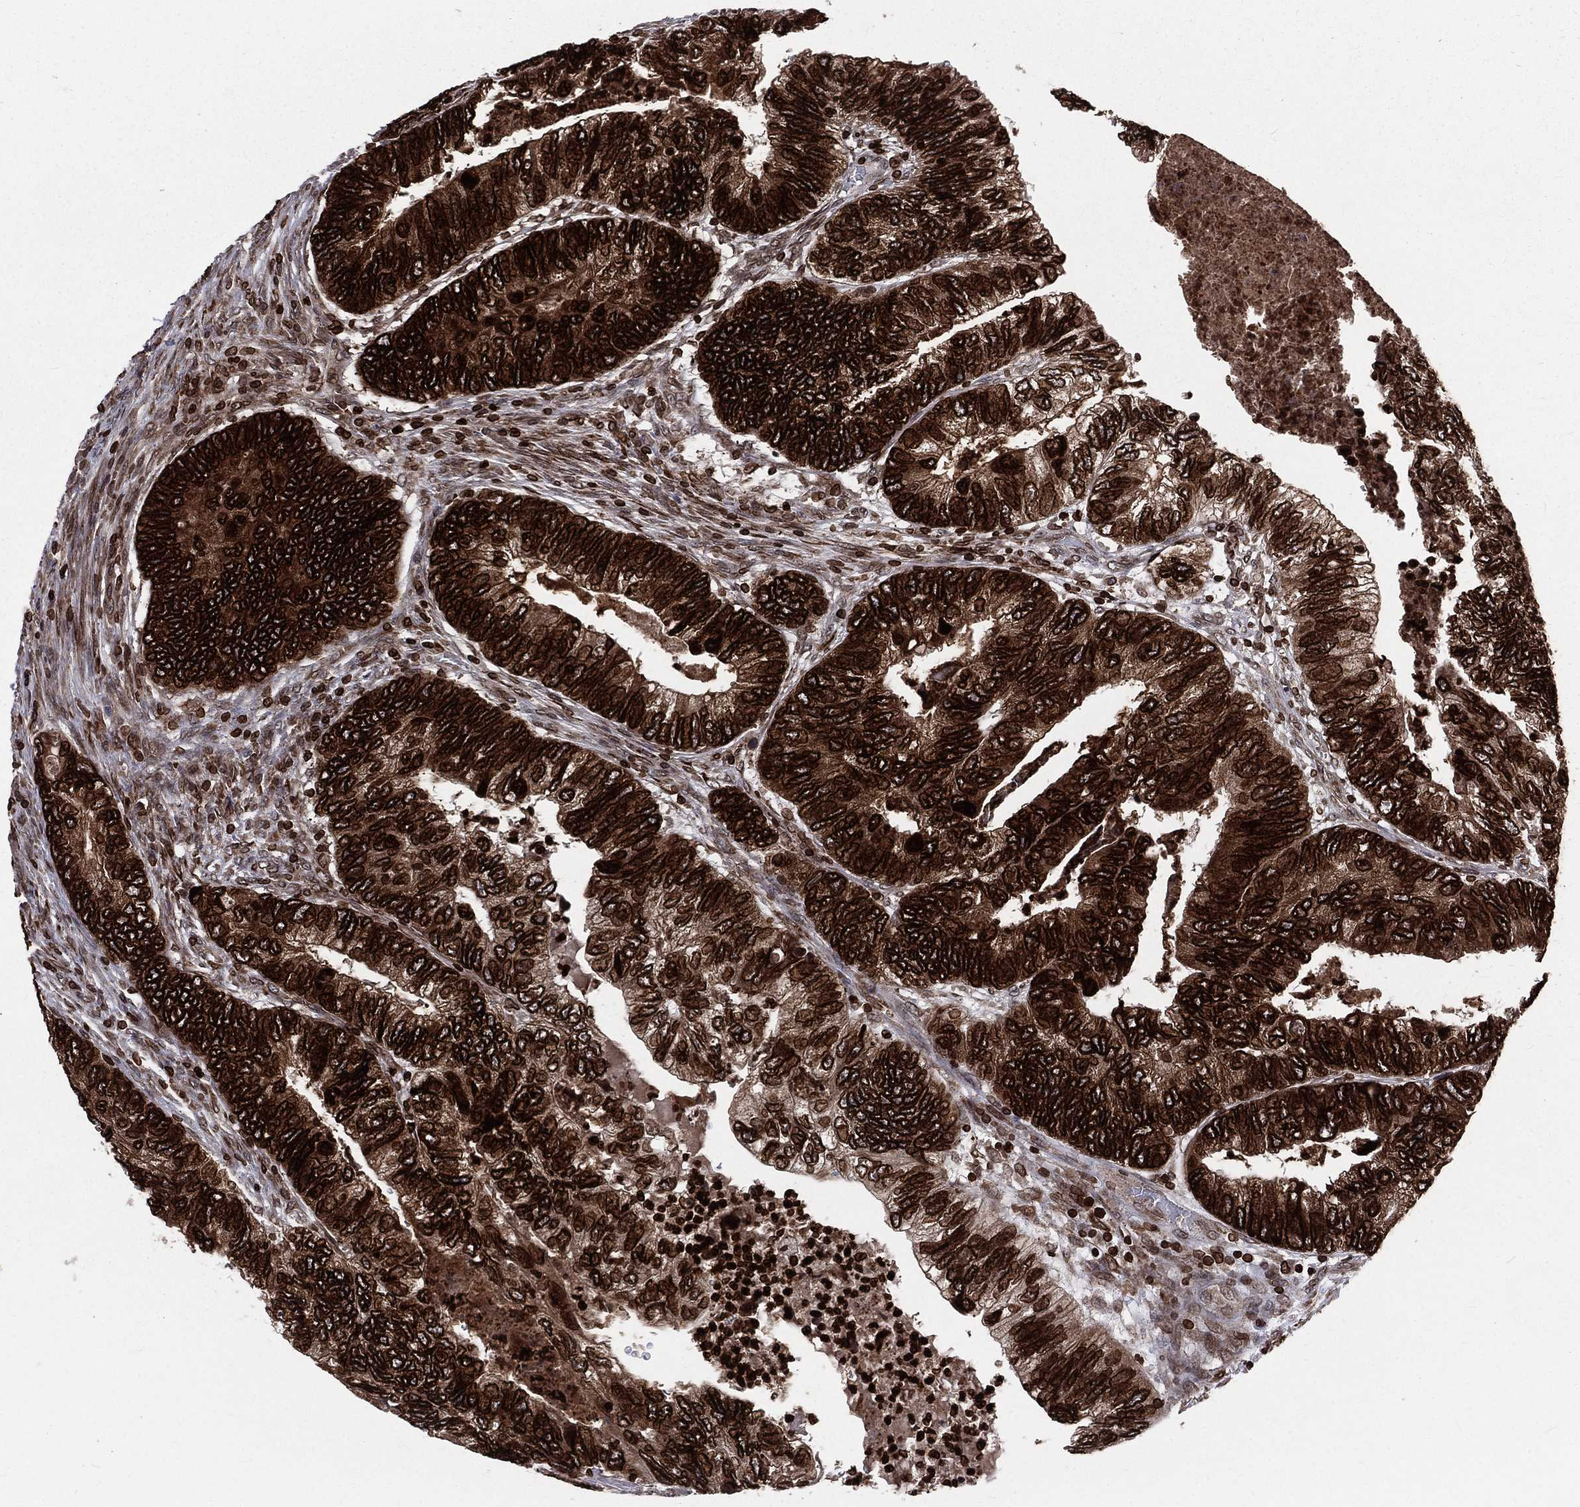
{"staining": {"intensity": "strong", "quantity": ">75%", "location": "cytoplasmic/membranous,nuclear"}, "tissue": "colorectal cancer", "cell_type": "Tumor cells", "image_type": "cancer", "snomed": [{"axis": "morphology", "description": "Adenocarcinoma, NOS"}, {"axis": "topography", "description": "Colon"}], "caption": "Immunohistochemistry photomicrograph of colorectal cancer stained for a protein (brown), which demonstrates high levels of strong cytoplasmic/membranous and nuclear expression in about >75% of tumor cells.", "gene": "LBR", "patient": {"sex": "female", "age": 67}}